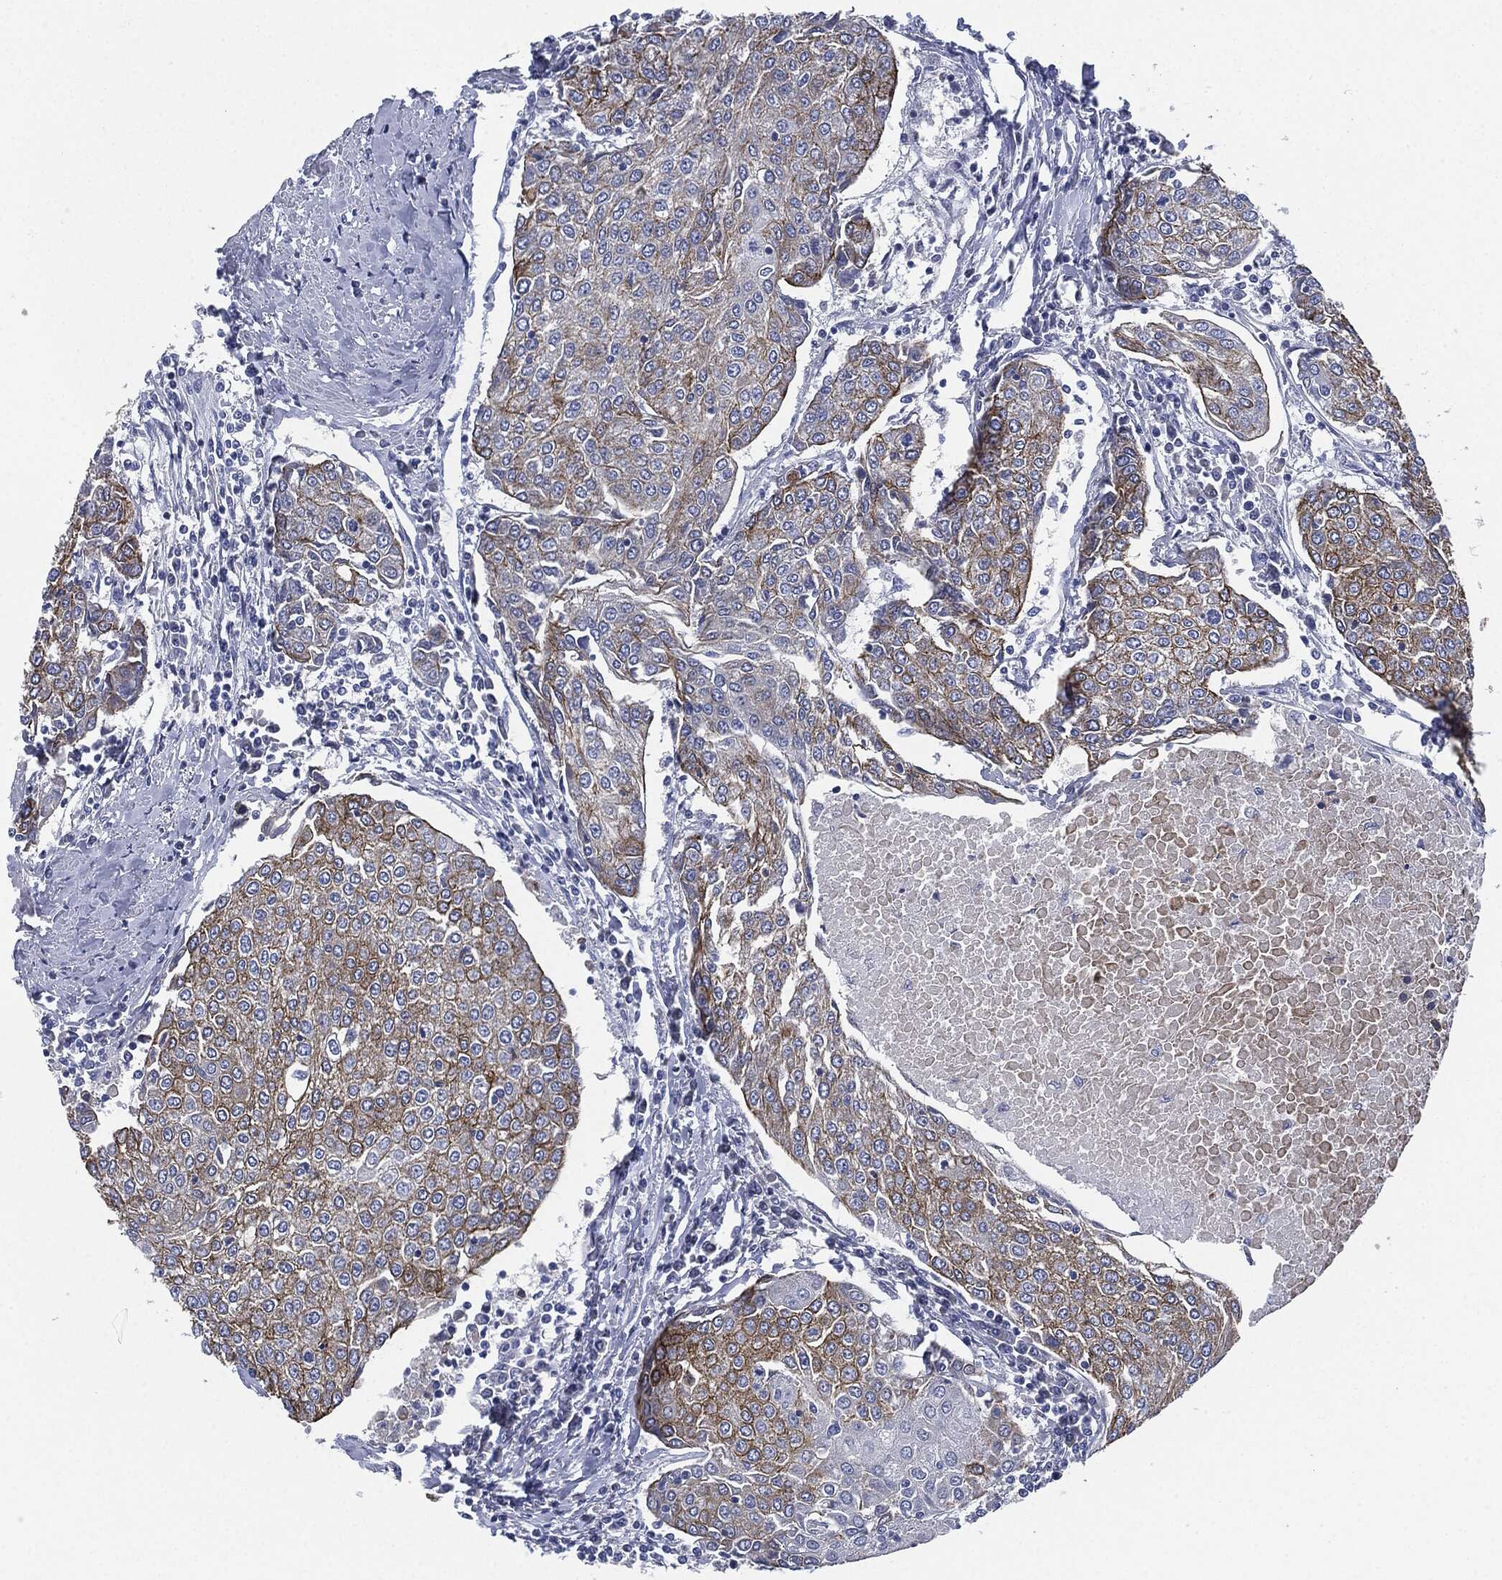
{"staining": {"intensity": "moderate", "quantity": "25%-75%", "location": "cytoplasmic/membranous"}, "tissue": "urothelial cancer", "cell_type": "Tumor cells", "image_type": "cancer", "snomed": [{"axis": "morphology", "description": "Urothelial carcinoma, High grade"}, {"axis": "topography", "description": "Urinary bladder"}], "caption": "The immunohistochemical stain highlights moderate cytoplasmic/membranous staining in tumor cells of high-grade urothelial carcinoma tissue.", "gene": "SHROOM2", "patient": {"sex": "female", "age": 85}}